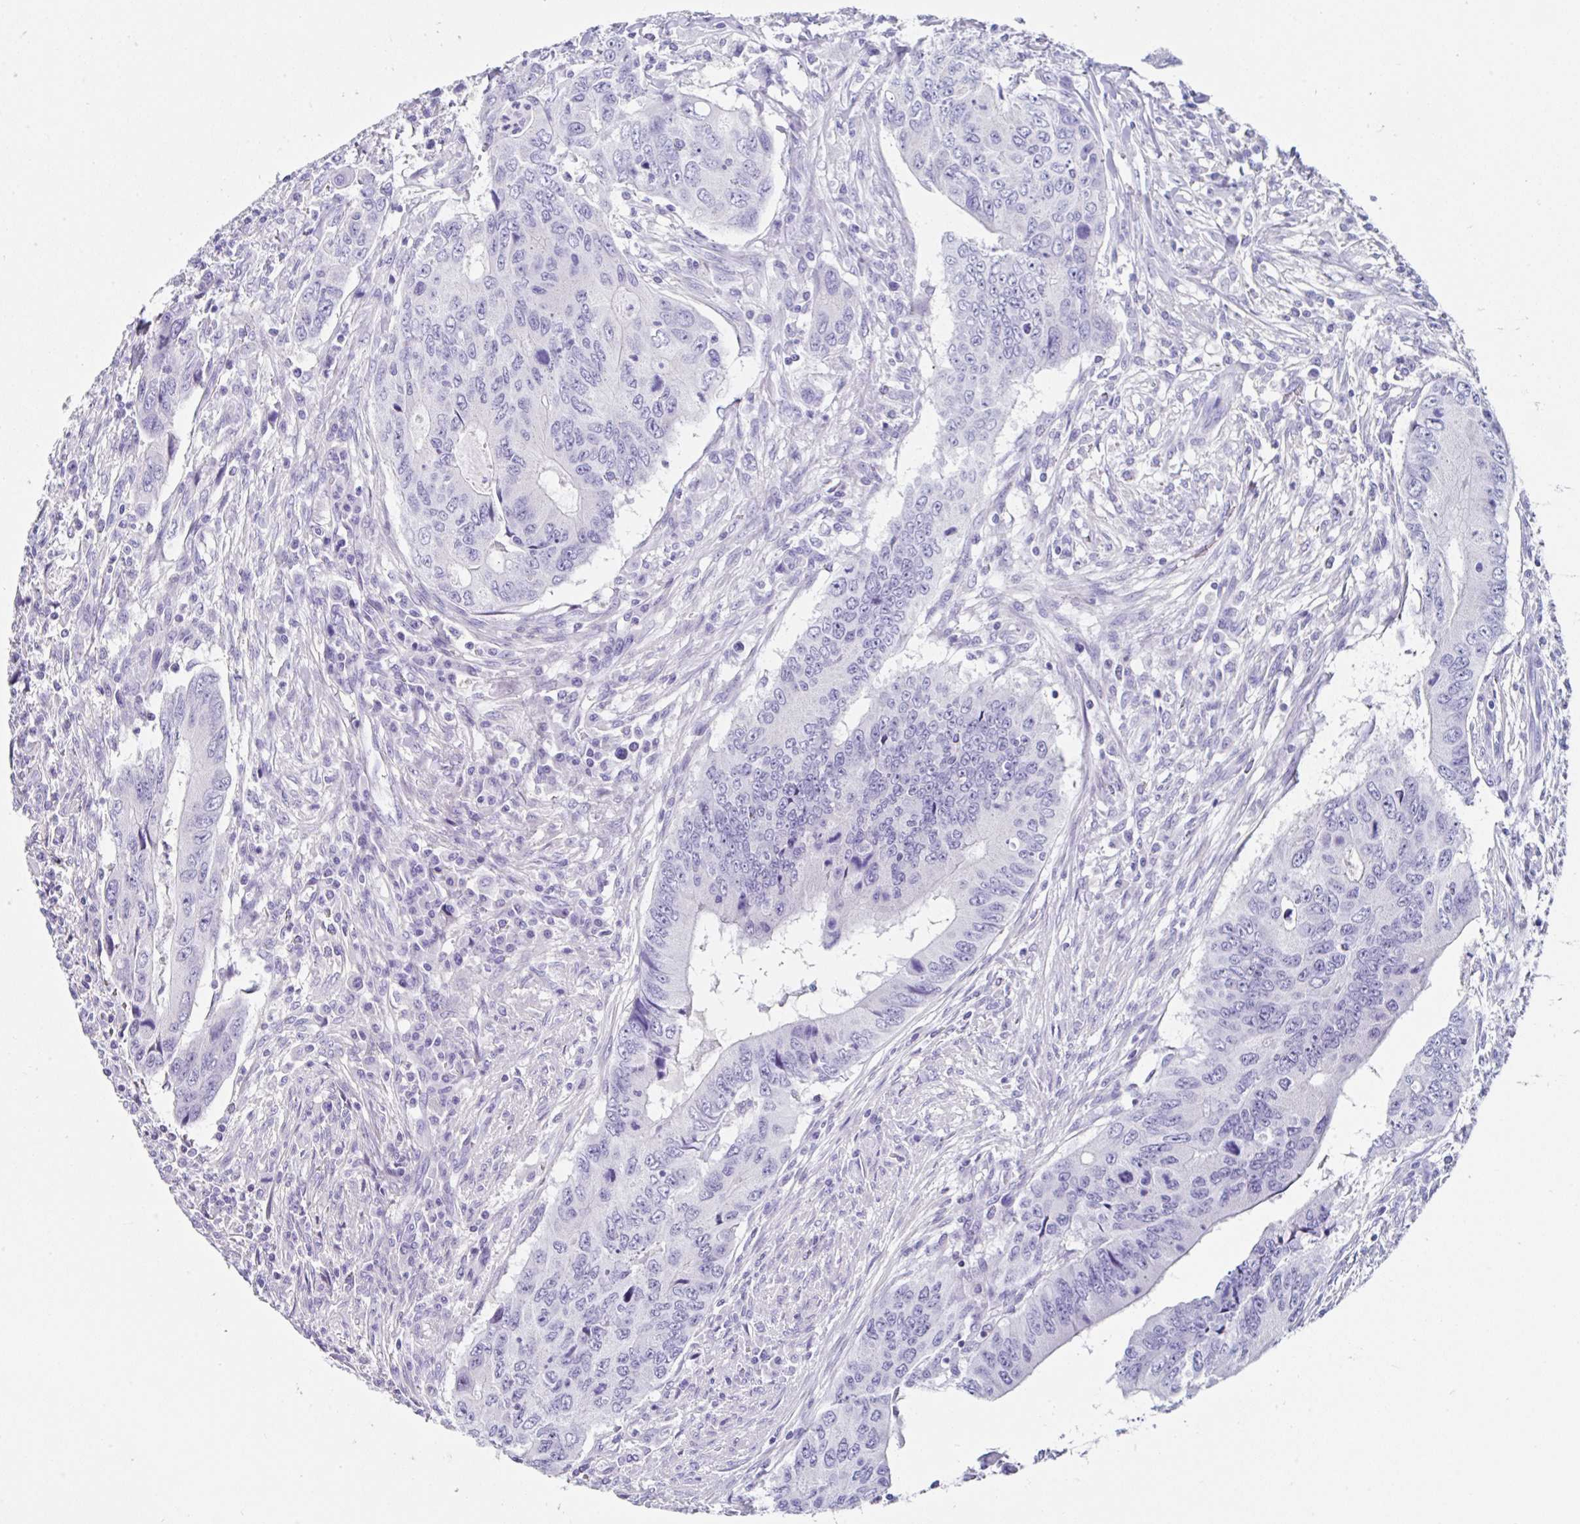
{"staining": {"intensity": "negative", "quantity": "none", "location": "none"}, "tissue": "colorectal cancer", "cell_type": "Tumor cells", "image_type": "cancer", "snomed": [{"axis": "morphology", "description": "Adenocarcinoma, NOS"}, {"axis": "topography", "description": "Colon"}], "caption": "Protein analysis of colorectal cancer (adenocarcinoma) exhibits no significant positivity in tumor cells. (Stains: DAB (3,3'-diaminobenzidine) IHC with hematoxylin counter stain, Microscopy: brightfield microscopy at high magnification).", "gene": "UGT3A1", "patient": {"sex": "male", "age": 53}}